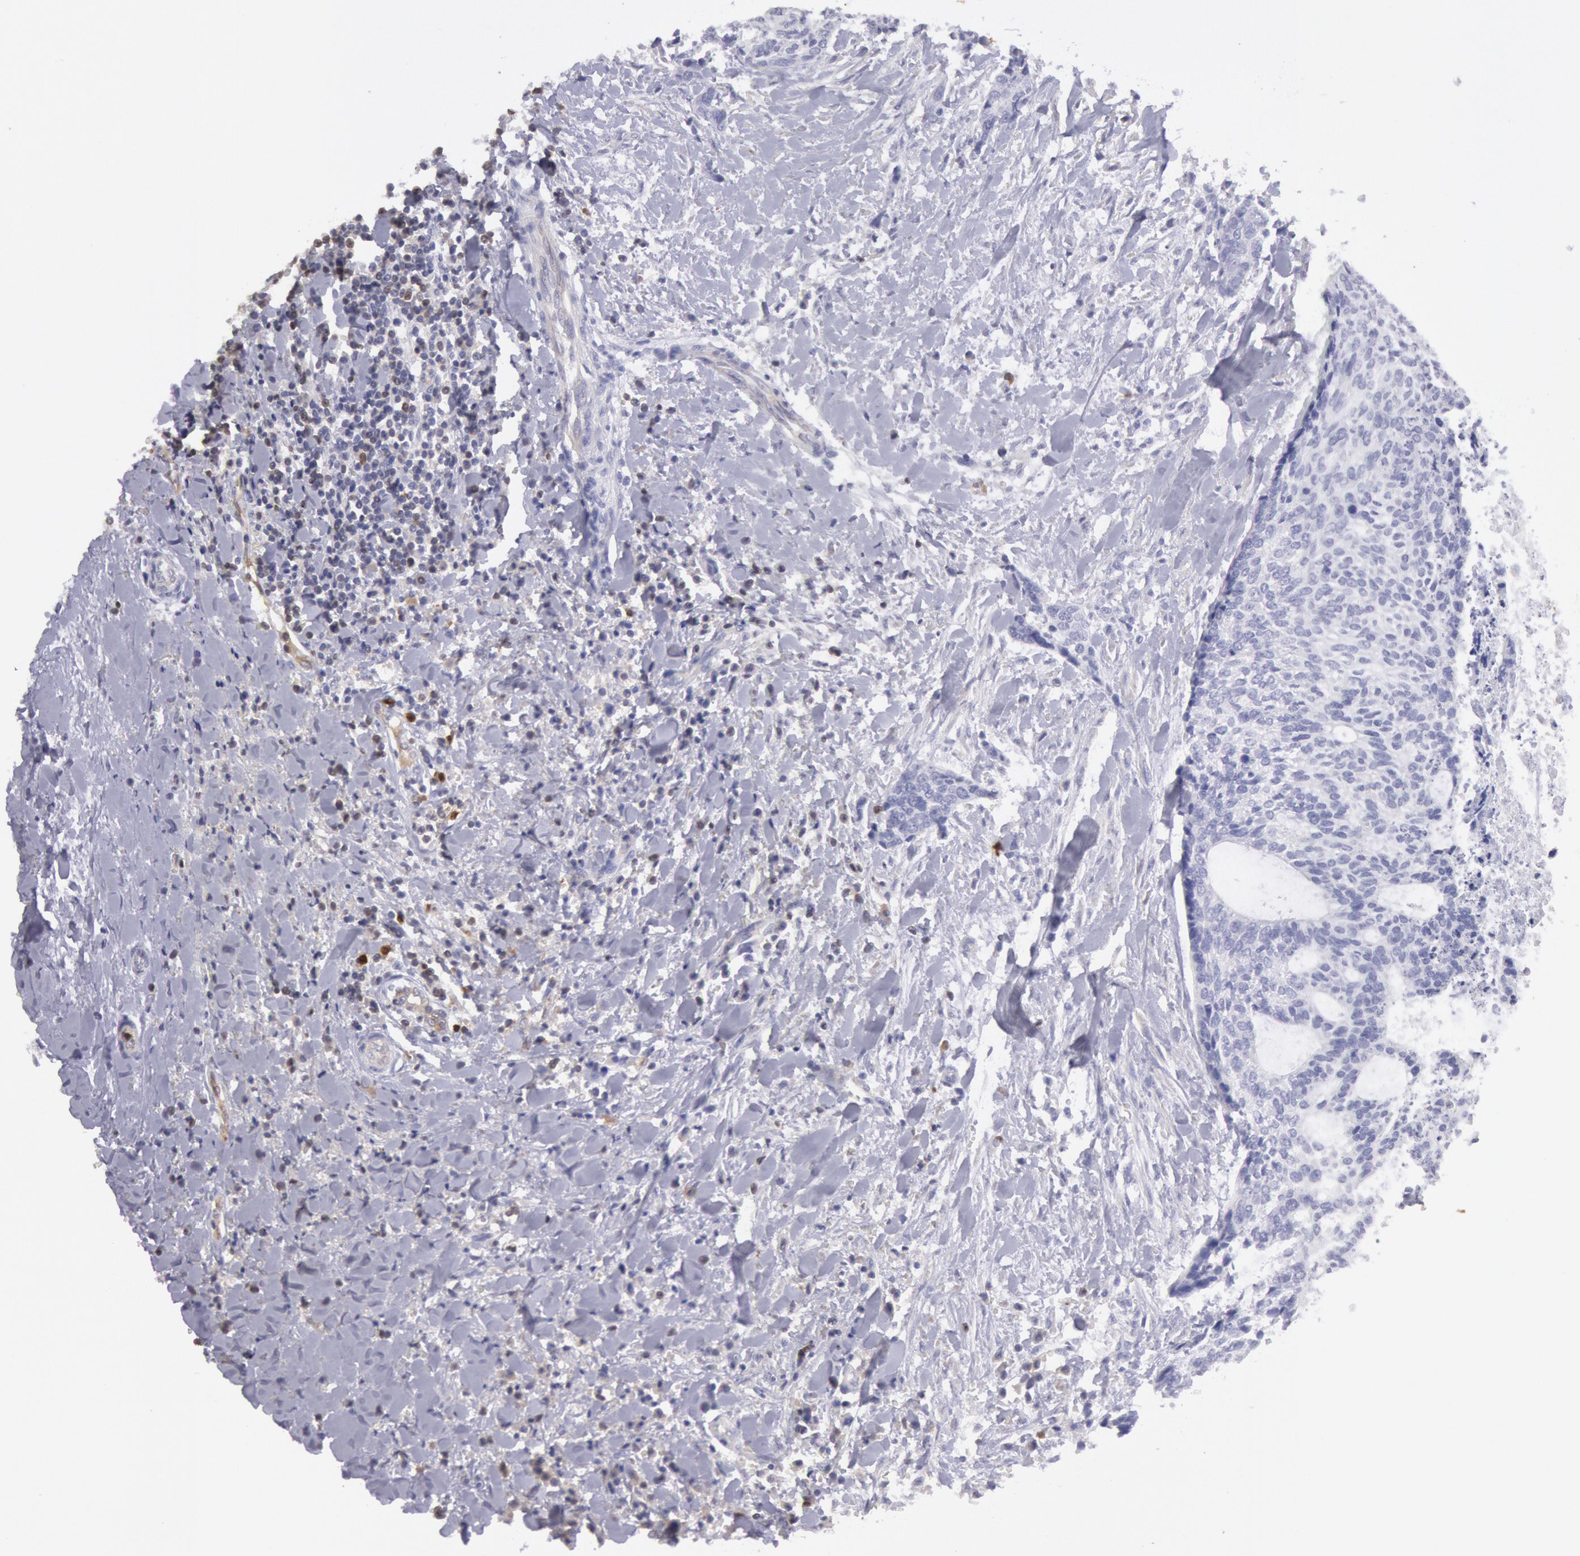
{"staining": {"intensity": "negative", "quantity": "none", "location": "none"}, "tissue": "head and neck cancer", "cell_type": "Tumor cells", "image_type": "cancer", "snomed": [{"axis": "morphology", "description": "Squamous cell carcinoma, NOS"}, {"axis": "topography", "description": "Salivary gland"}, {"axis": "topography", "description": "Head-Neck"}], "caption": "A histopathology image of head and neck cancer stained for a protein displays no brown staining in tumor cells.", "gene": "RAB27A", "patient": {"sex": "male", "age": 70}}